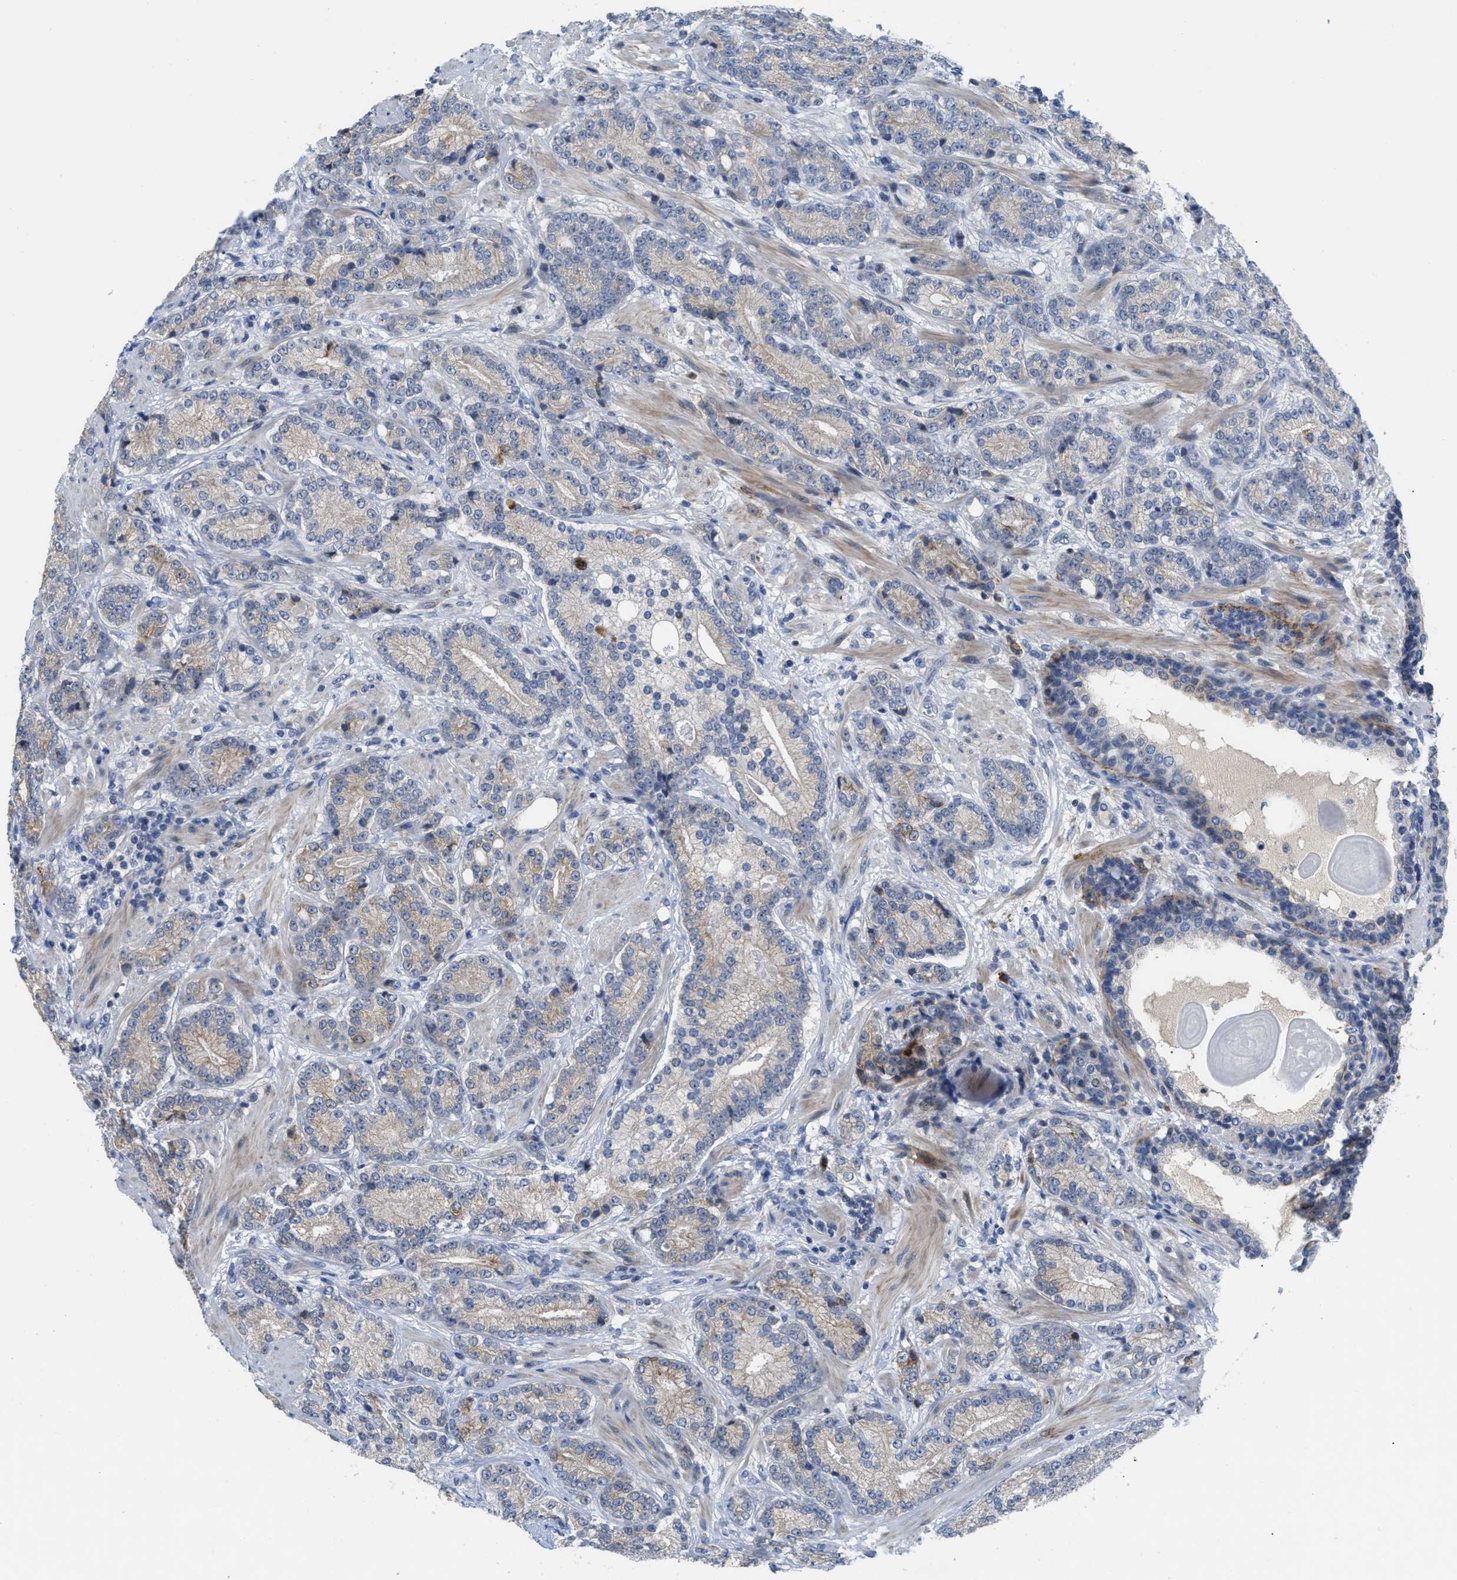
{"staining": {"intensity": "weak", "quantity": "25%-75%", "location": "cytoplasmic/membranous"}, "tissue": "prostate cancer", "cell_type": "Tumor cells", "image_type": "cancer", "snomed": [{"axis": "morphology", "description": "Adenocarcinoma, High grade"}, {"axis": "topography", "description": "Prostate"}], "caption": "High-magnification brightfield microscopy of prostate cancer stained with DAB (brown) and counterstained with hematoxylin (blue). tumor cells exhibit weak cytoplasmic/membranous expression is identified in approximately25%-75% of cells.", "gene": "OR9K2", "patient": {"sex": "male", "age": 61}}